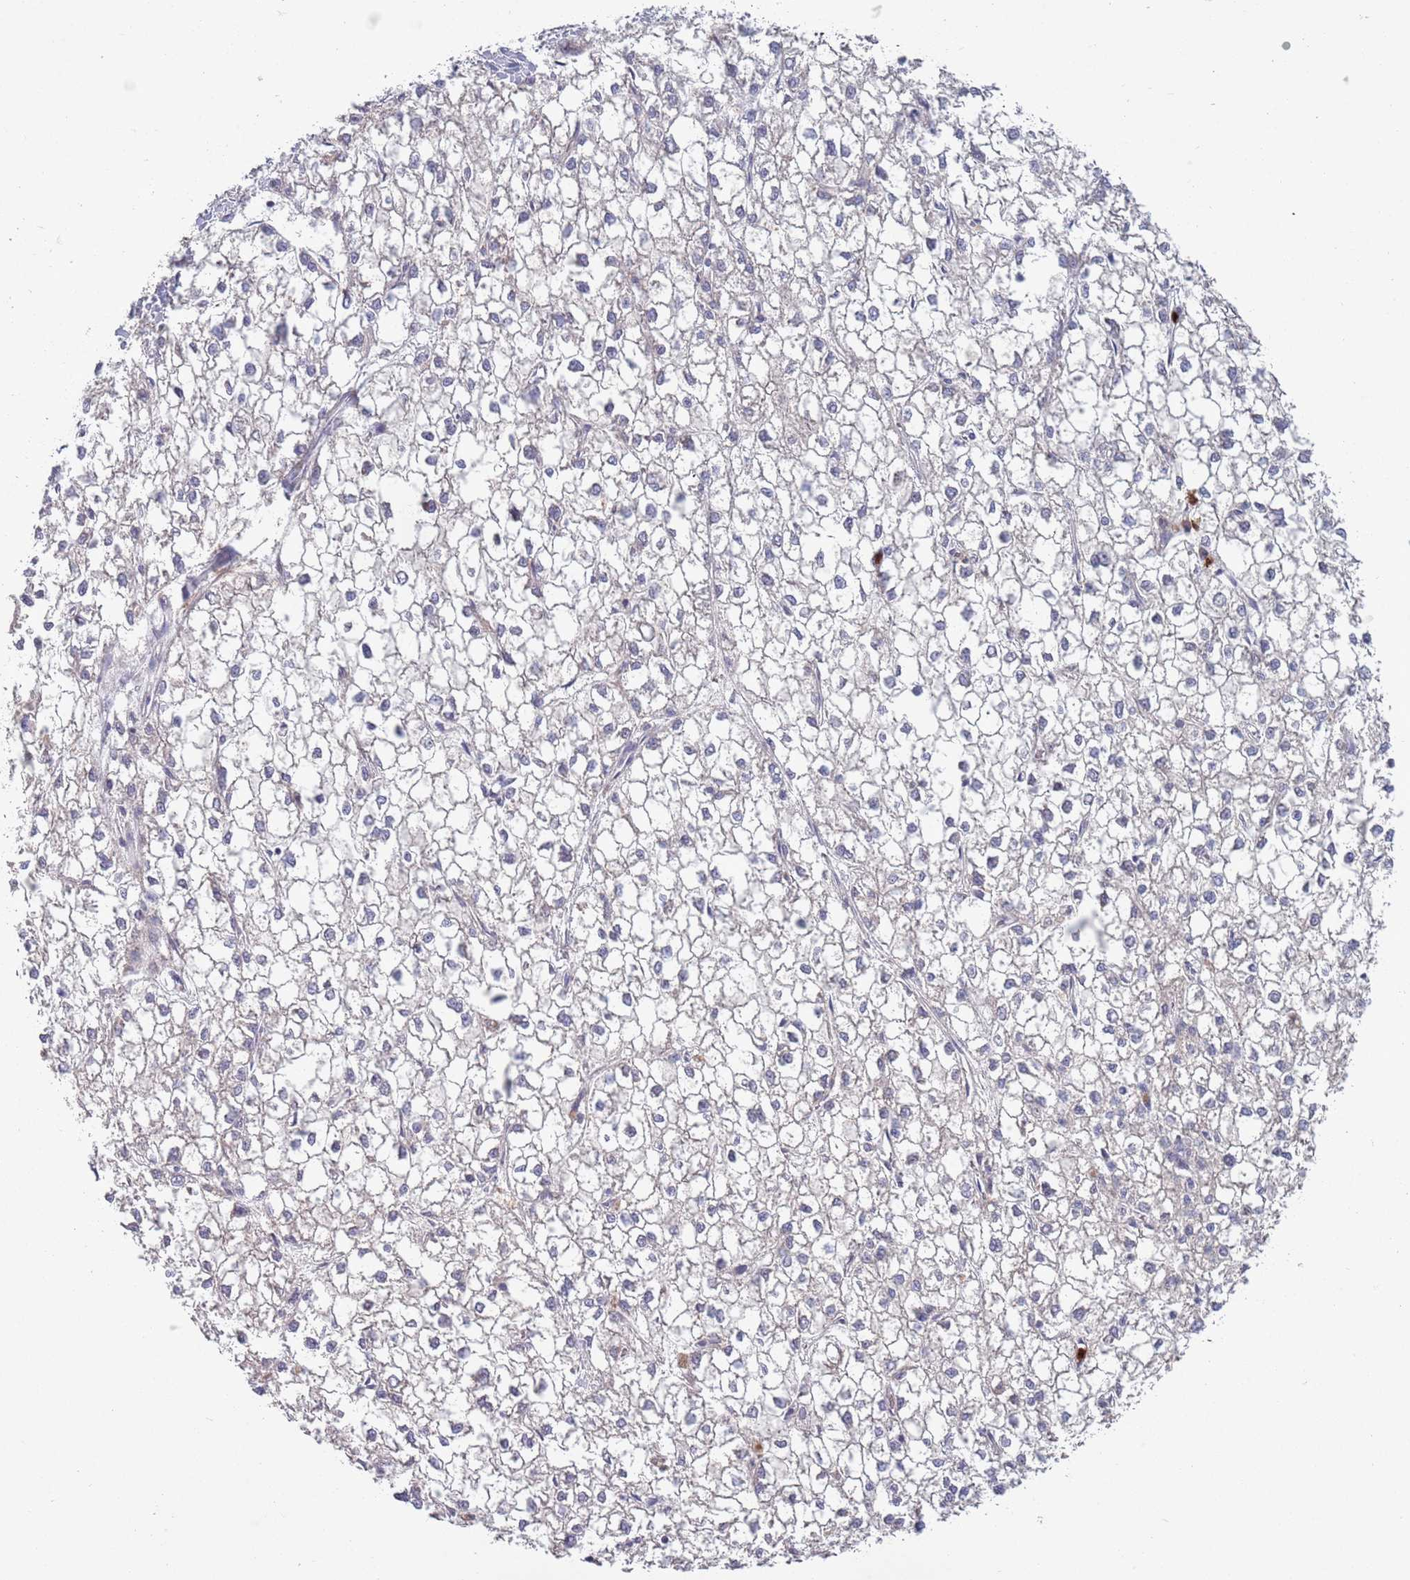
{"staining": {"intensity": "negative", "quantity": "none", "location": "none"}, "tissue": "liver cancer", "cell_type": "Tumor cells", "image_type": "cancer", "snomed": [{"axis": "morphology", "description": "Carcinoma, Hepatocellular, NOS"}, {"axis": "topography", "description": "Liver"}], "caption": "High magnification brightfield microscopy of liver hepatocellular carcinoma stained with DAB (3,3'-diaminobenzidine) (brown) and counterstained with hematoxylin (blue): tumor cells show no significant positivity. (DAB immunohistochemistry, high magnification).", "gene": "TYW1", "patient": {"sex": "female", "age": 43}}